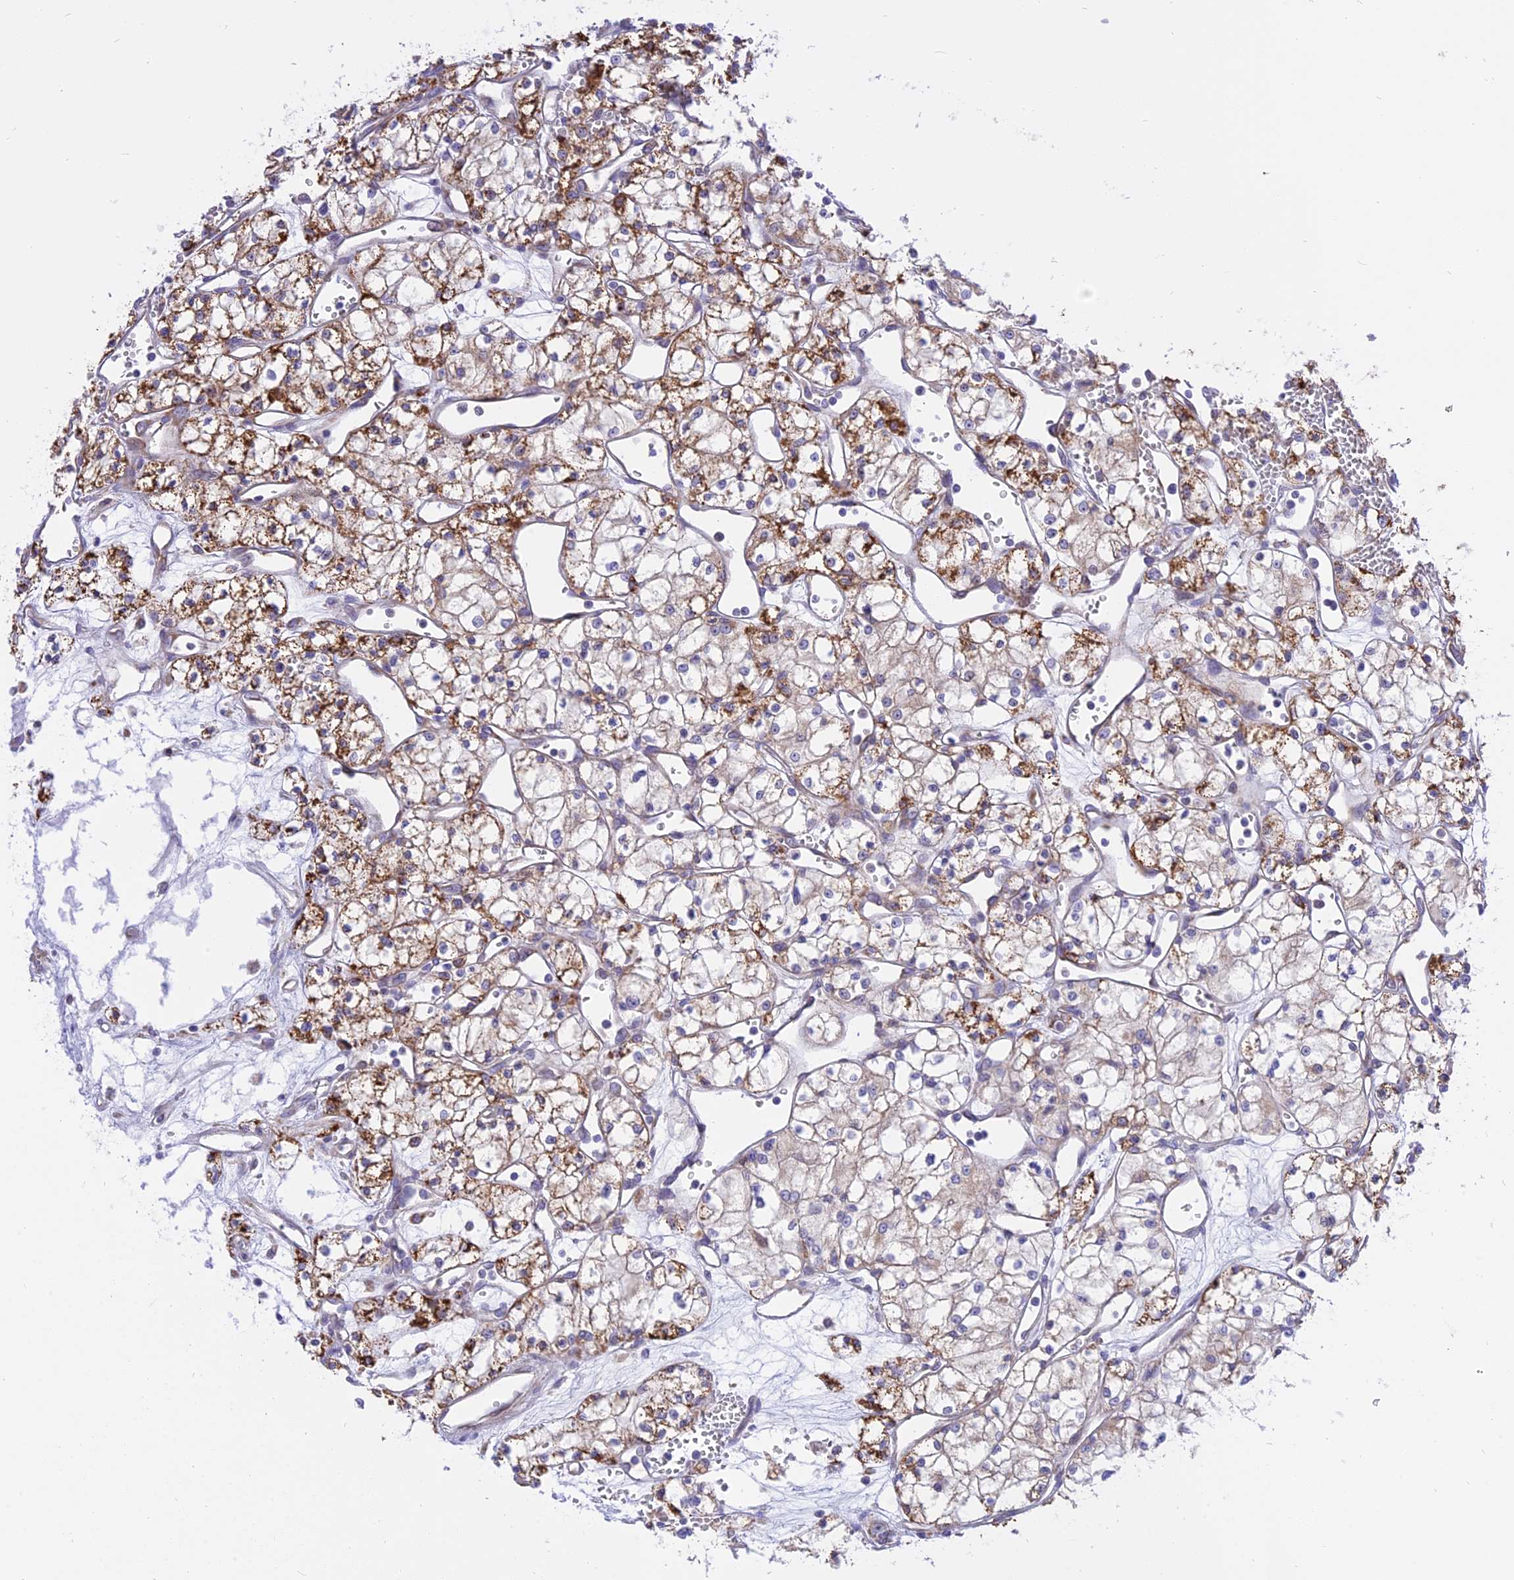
{"staining": {"intensity": "moderate", "quantity": ">75%", "location": "cytoplasmic/membranous"}, "tissue": "renal cancer", "cell_type": "Tumor cells", "image_type": "cancer", "snomed": [{"axis": "morphology", "description": "Adenocarcinoma, NOS"}, {"axis": "topography", "description": "Kidney"}], "caption": "This micrograph displays IHC staining of adenocarcinoma (renal), with medium moderate cytoplasmic/membranous staining in approximately >75% of tumor cells.", "gene": "ARMCX6", "patient": {"sex": "male", "age": 59}}